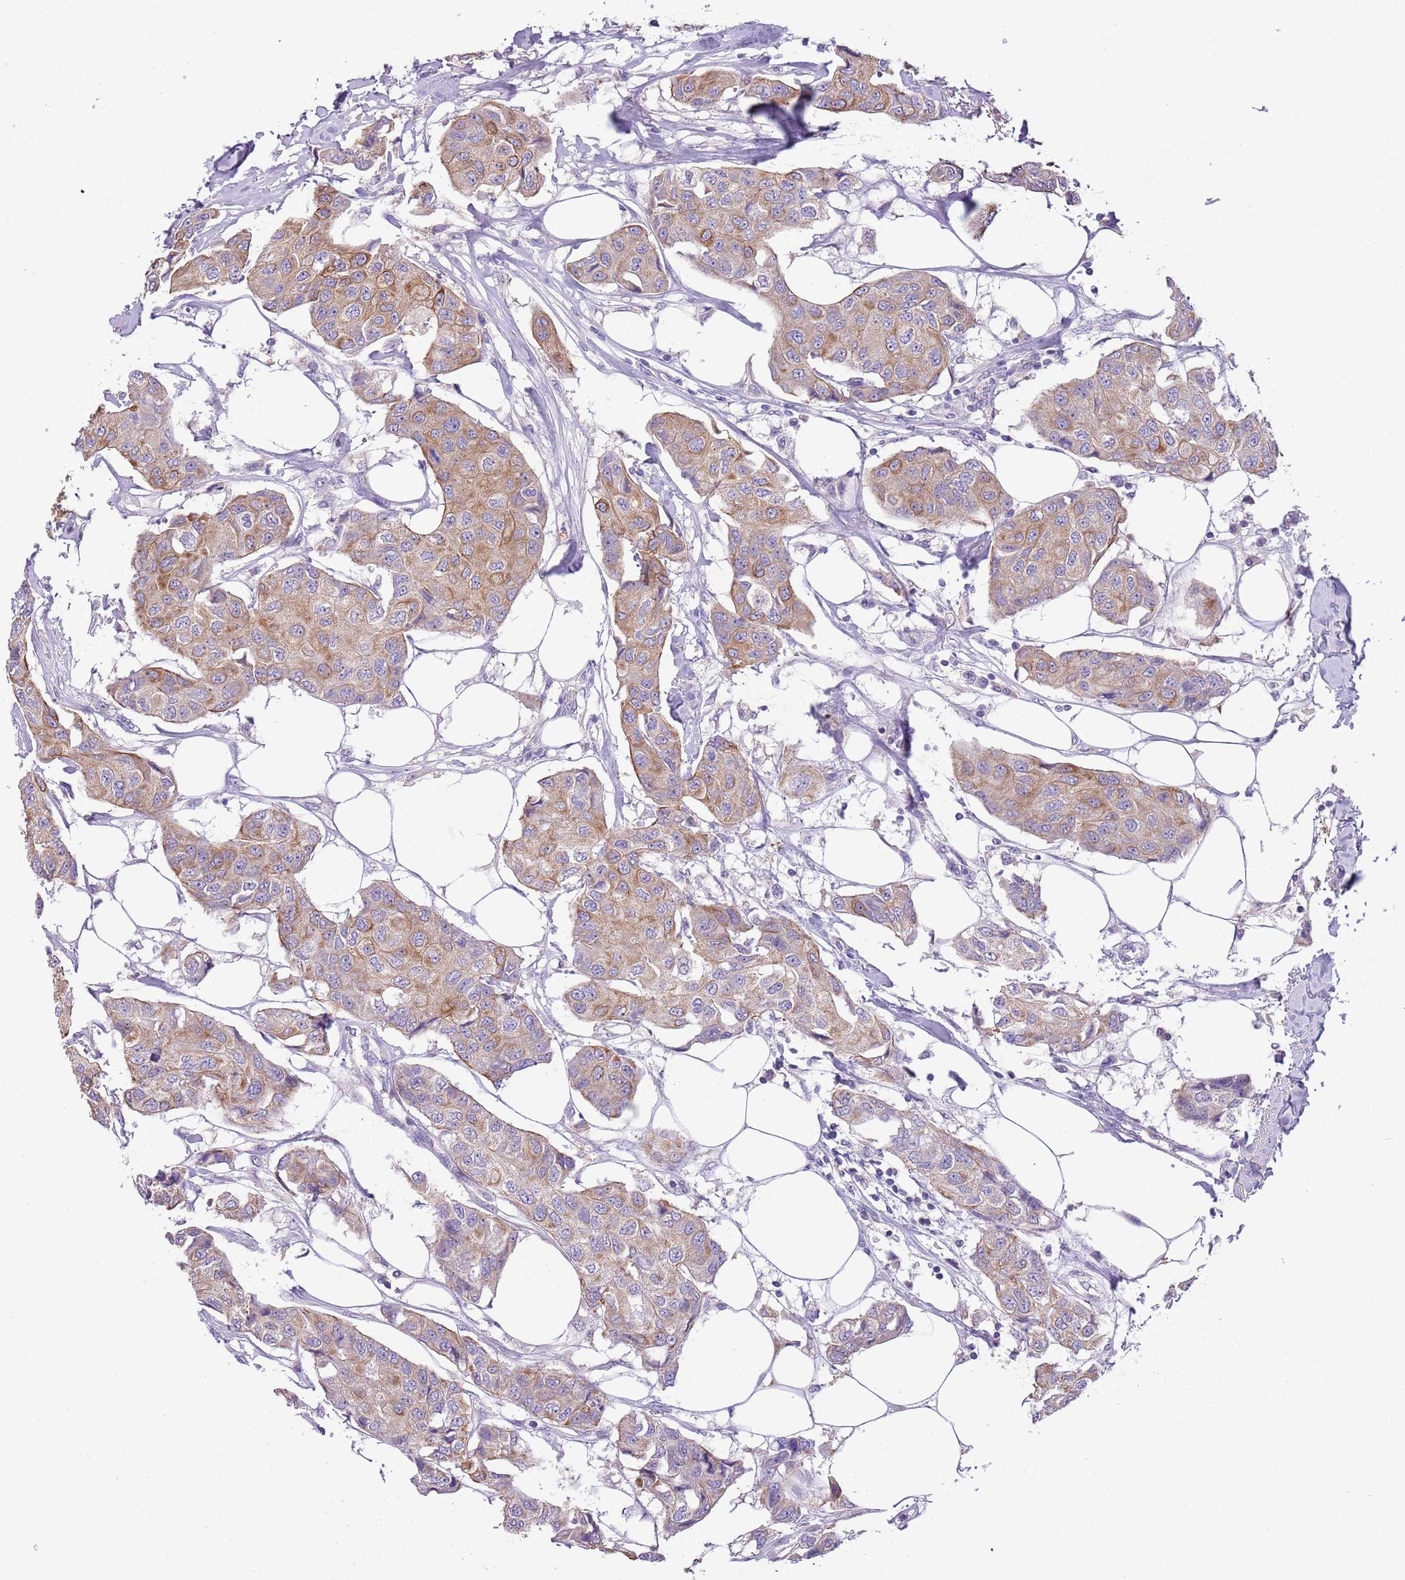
{"staining": {"intensity": "moderate", "quantity": "25%-75%", "location": "cytoplasmic/membranous"}, "tissue": "breast cancer", "cell_type": "Tumor cells", "image_type": "cancer", "snomed": [{"axis": "morphology", "description": "Duct carcinoma"}, {"axis": "topography", "description": "Breast"}], "caption": "Breast cancer (intraductal carcinoma) stained with a protein marker shows moderate staining in tumor cells.", "gene": "HES3", "patient": {"sex": "female", "age": 80}}